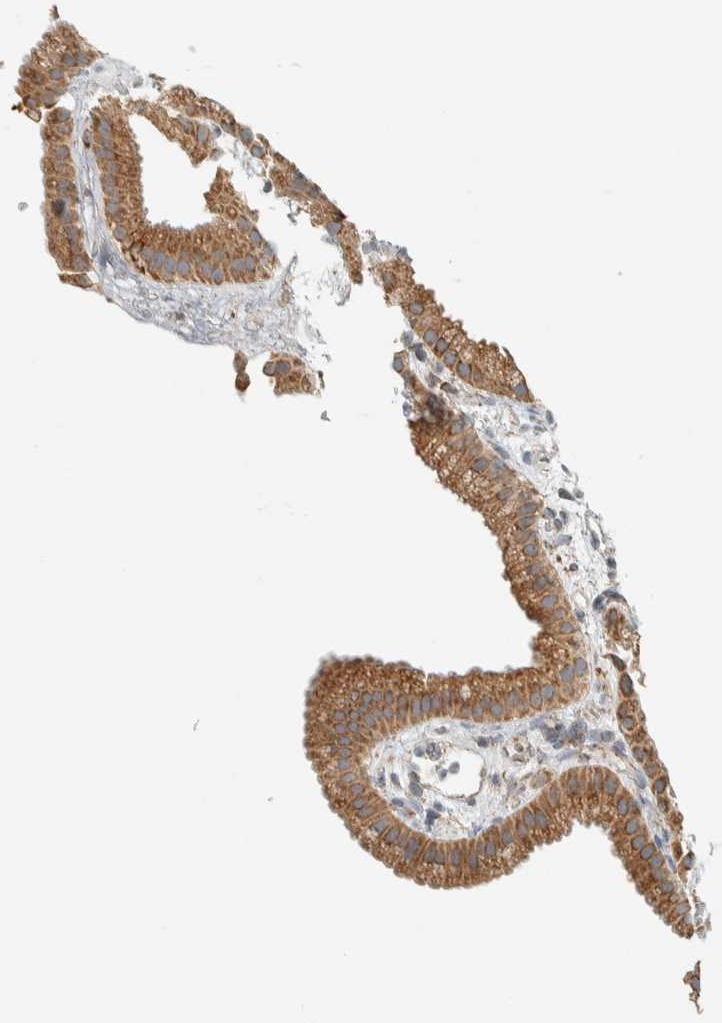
{"staining": {"intensity": "moderate", "quantity": ">75%", "location": "cytoplasmic/membranous"}, "tissue": "gallbladder", "cell_type": "Glandular cells", "image_type": "normal", "snomed": [{"axis": "morphology", "description": "Normal tissue, NOS"}, {"axis": "topography", "description": "Gallbladder"}], "caption": "Approximately >75% of glandular cells in normal gallbladder display moderate cytoplasmic/membranous protein expression as visualized by brown immunohistochemical staining.", "gene": "CCDC57", "patient": {"sex": "female", "age": 64}}